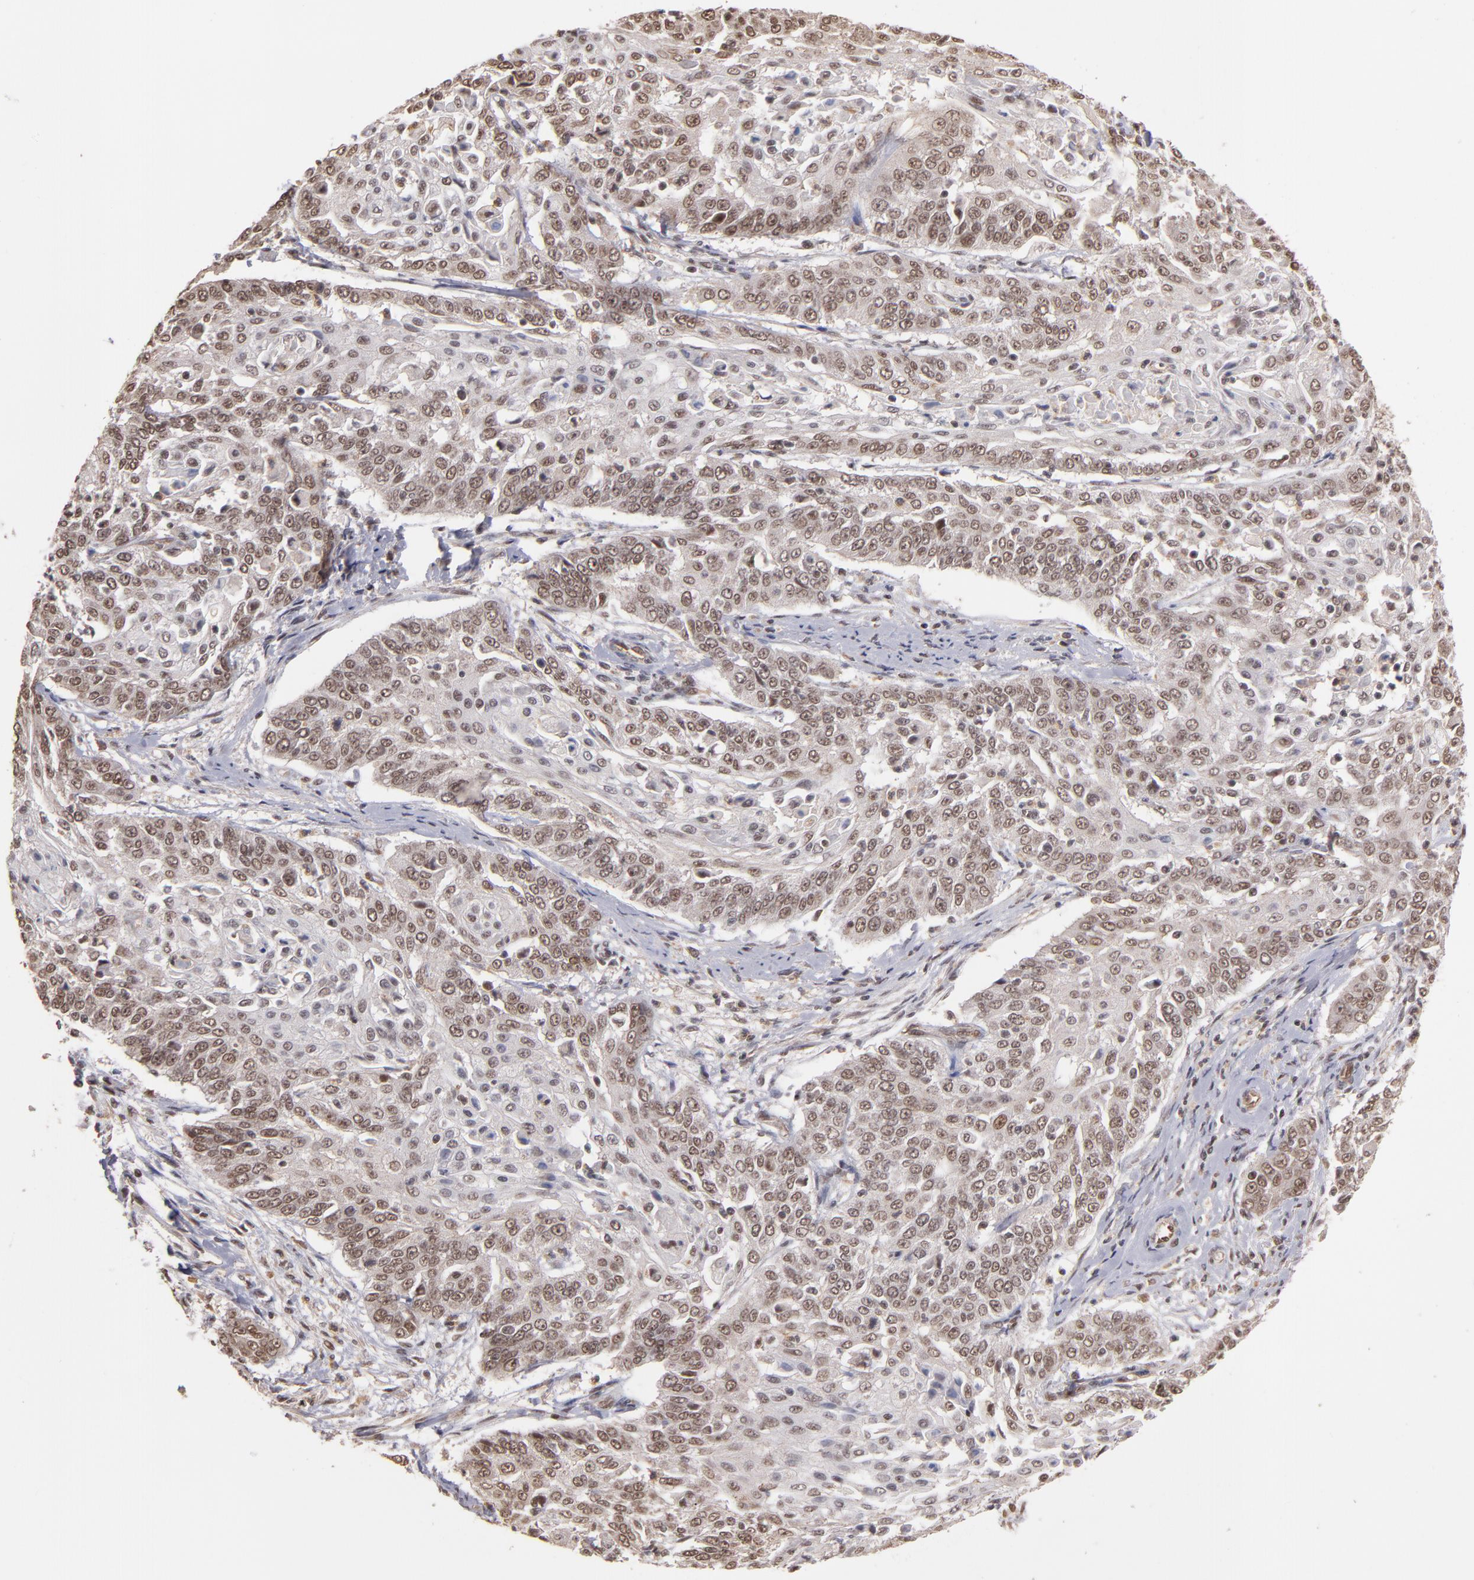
{"staining": {"intensity": "moderate", "quantity": ">75%", "location": "nuclear"}, "tissue": "cervical cancer", "cell_type": "Tumor cells", "image_type": "cancer", "snomed": [{"axis": "morphology", "description": "Squamous cell carcinoma, NOS"}, {"axis": "topography", "description": "Cervix"}], "caption": "This is an image of immunohistochemistry (IHC) staining of squamous cell carcinoma (cervical), which shows moderate positivity in the nuclear of tumor cells.", "gene": "TERF2", "patient": {"sex": "female", "age": 64}}